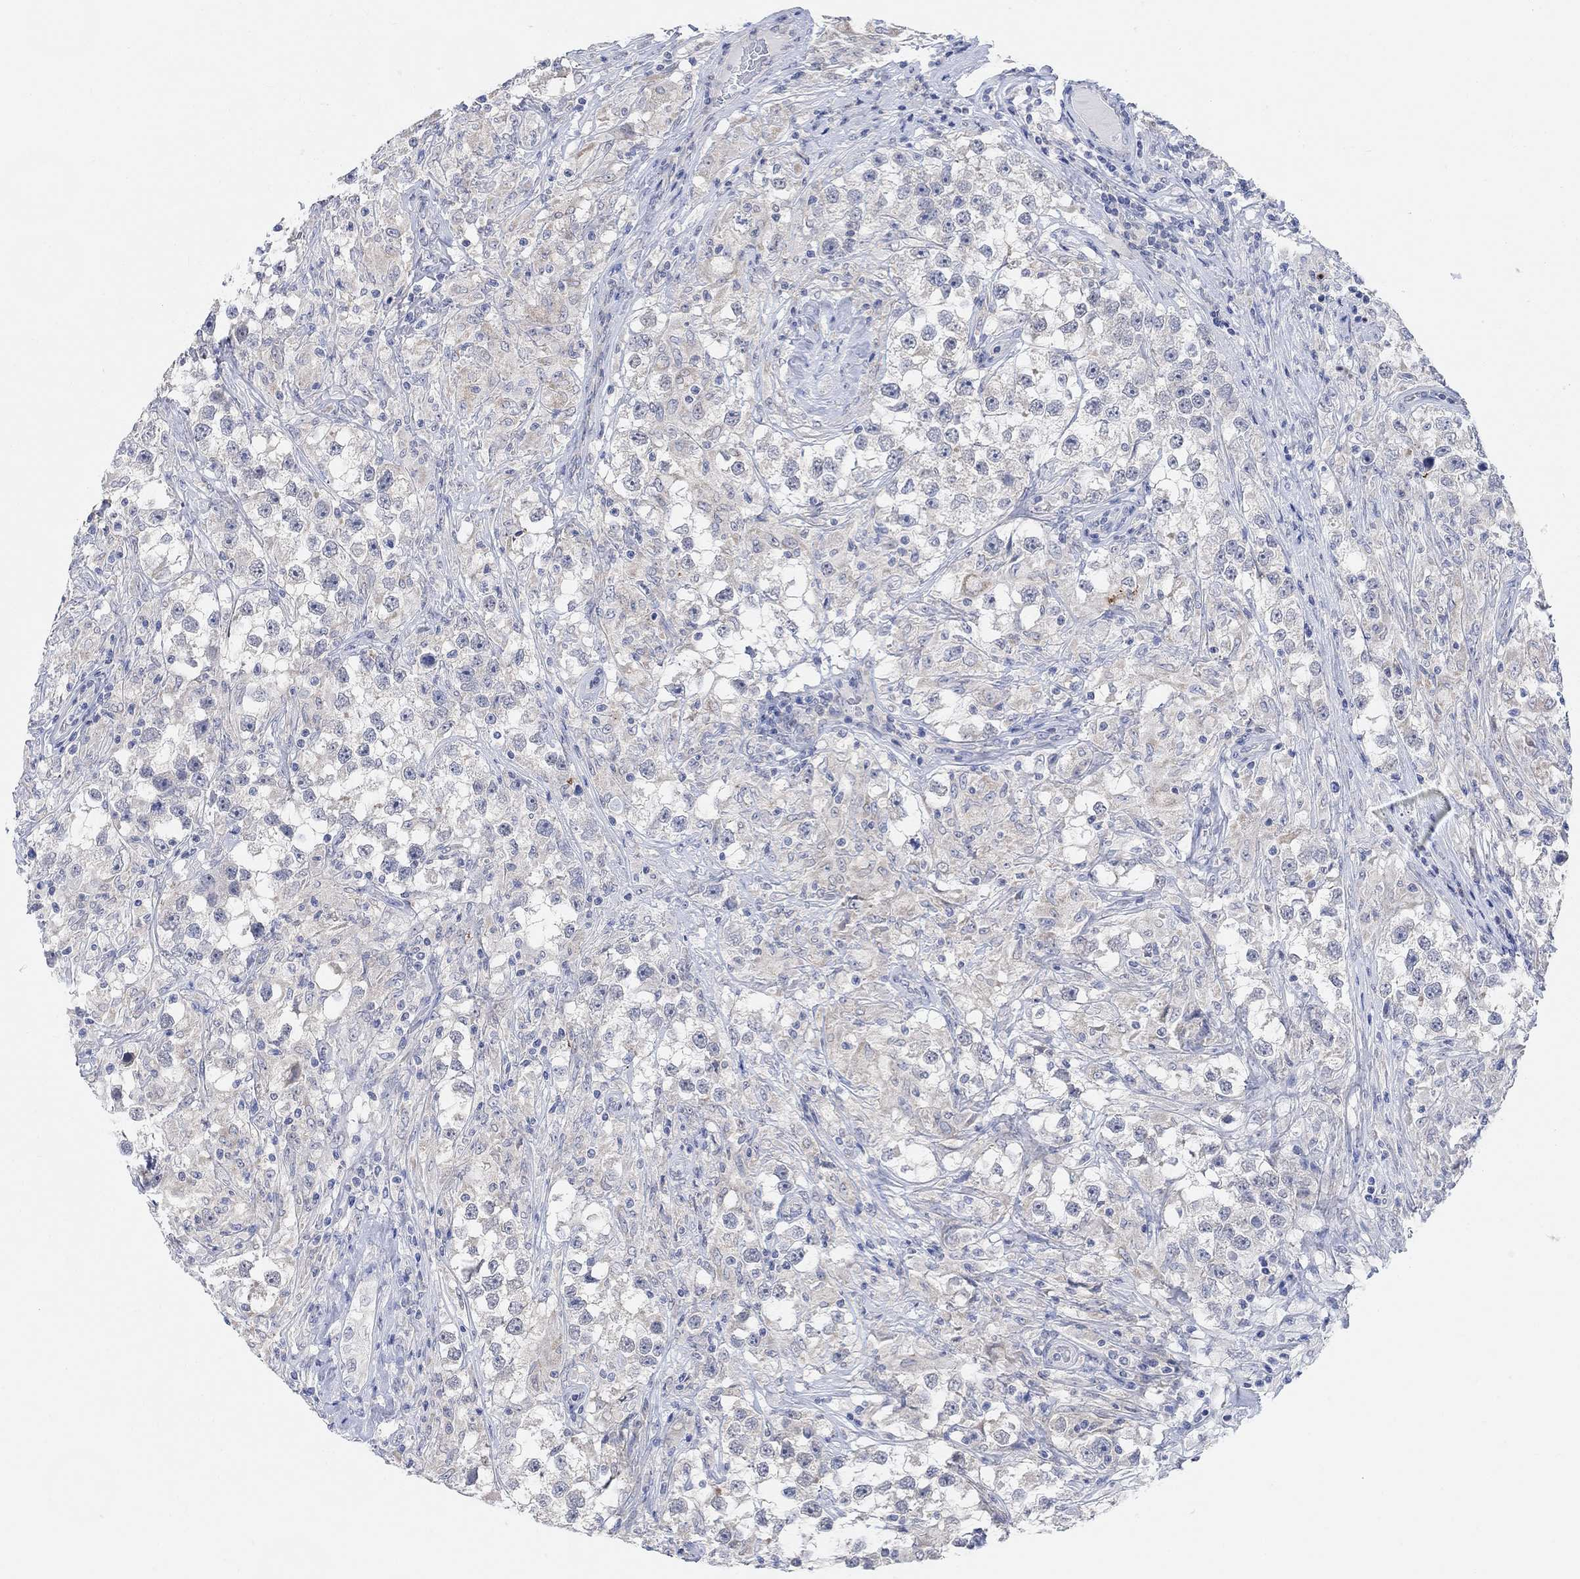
{"staining": {"intensity": "negative", "quantity": "none", "location": "none"}, "tissue": "testis cancer", "cell_type": "Tumor cells", "image_type": "cancer", "snomed": [{"axis": "morphology", "description": "Seminoma, NOS"}, {"axis": "topography", "description": "Testis"}], "caption": "Seminoma (testis) was stained to show a protein in brown. There is no significant positivity in tumor cells.", "gene": "RIMS1", "patient": {"sex": "male", "age": 46}}